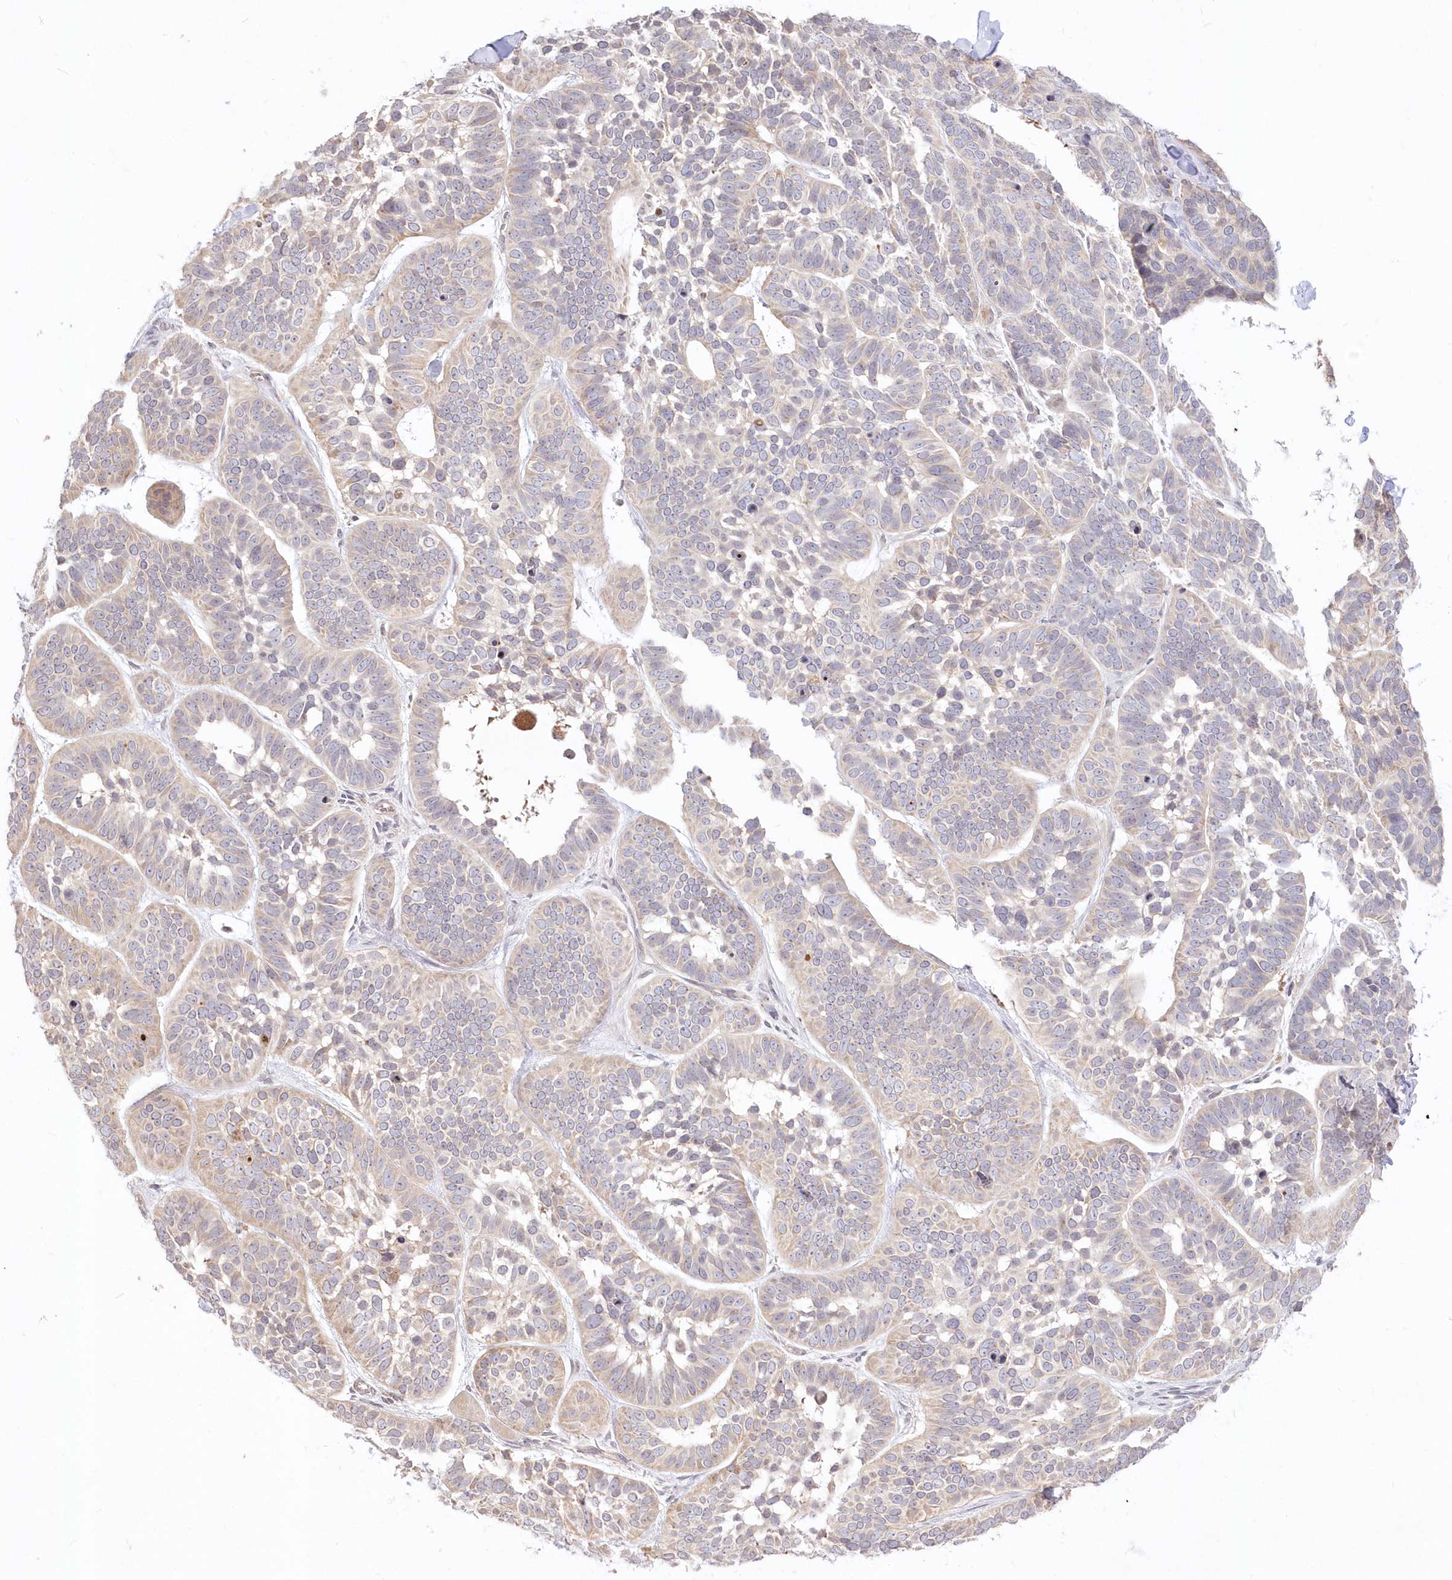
{"staining": {"intensity": "negative", "quantity": "none", "location": "none"}, "tissue": "skin cancer", "cell_type": "Tumor cells", "image_type": "cancer", "snomed": [{"axis": "morphology", "description": "Basal cell carcinoma"}, {"axis": "topography", "description": "Skin"}], "caption": "Immunohistochemistry histopathology image of neoplastic tissue: skin cancer (basal cell carcinoma) stained with DAB (3,3'-diaminobenzidine) demonstrates no significant protein expression in tumor cells. The staining is performed using DAB brown chromogen with nuclei counter-stained in using hematoxylin.", "gene": "MTMR3", "patient": {"sex": "male", "age": 62}}